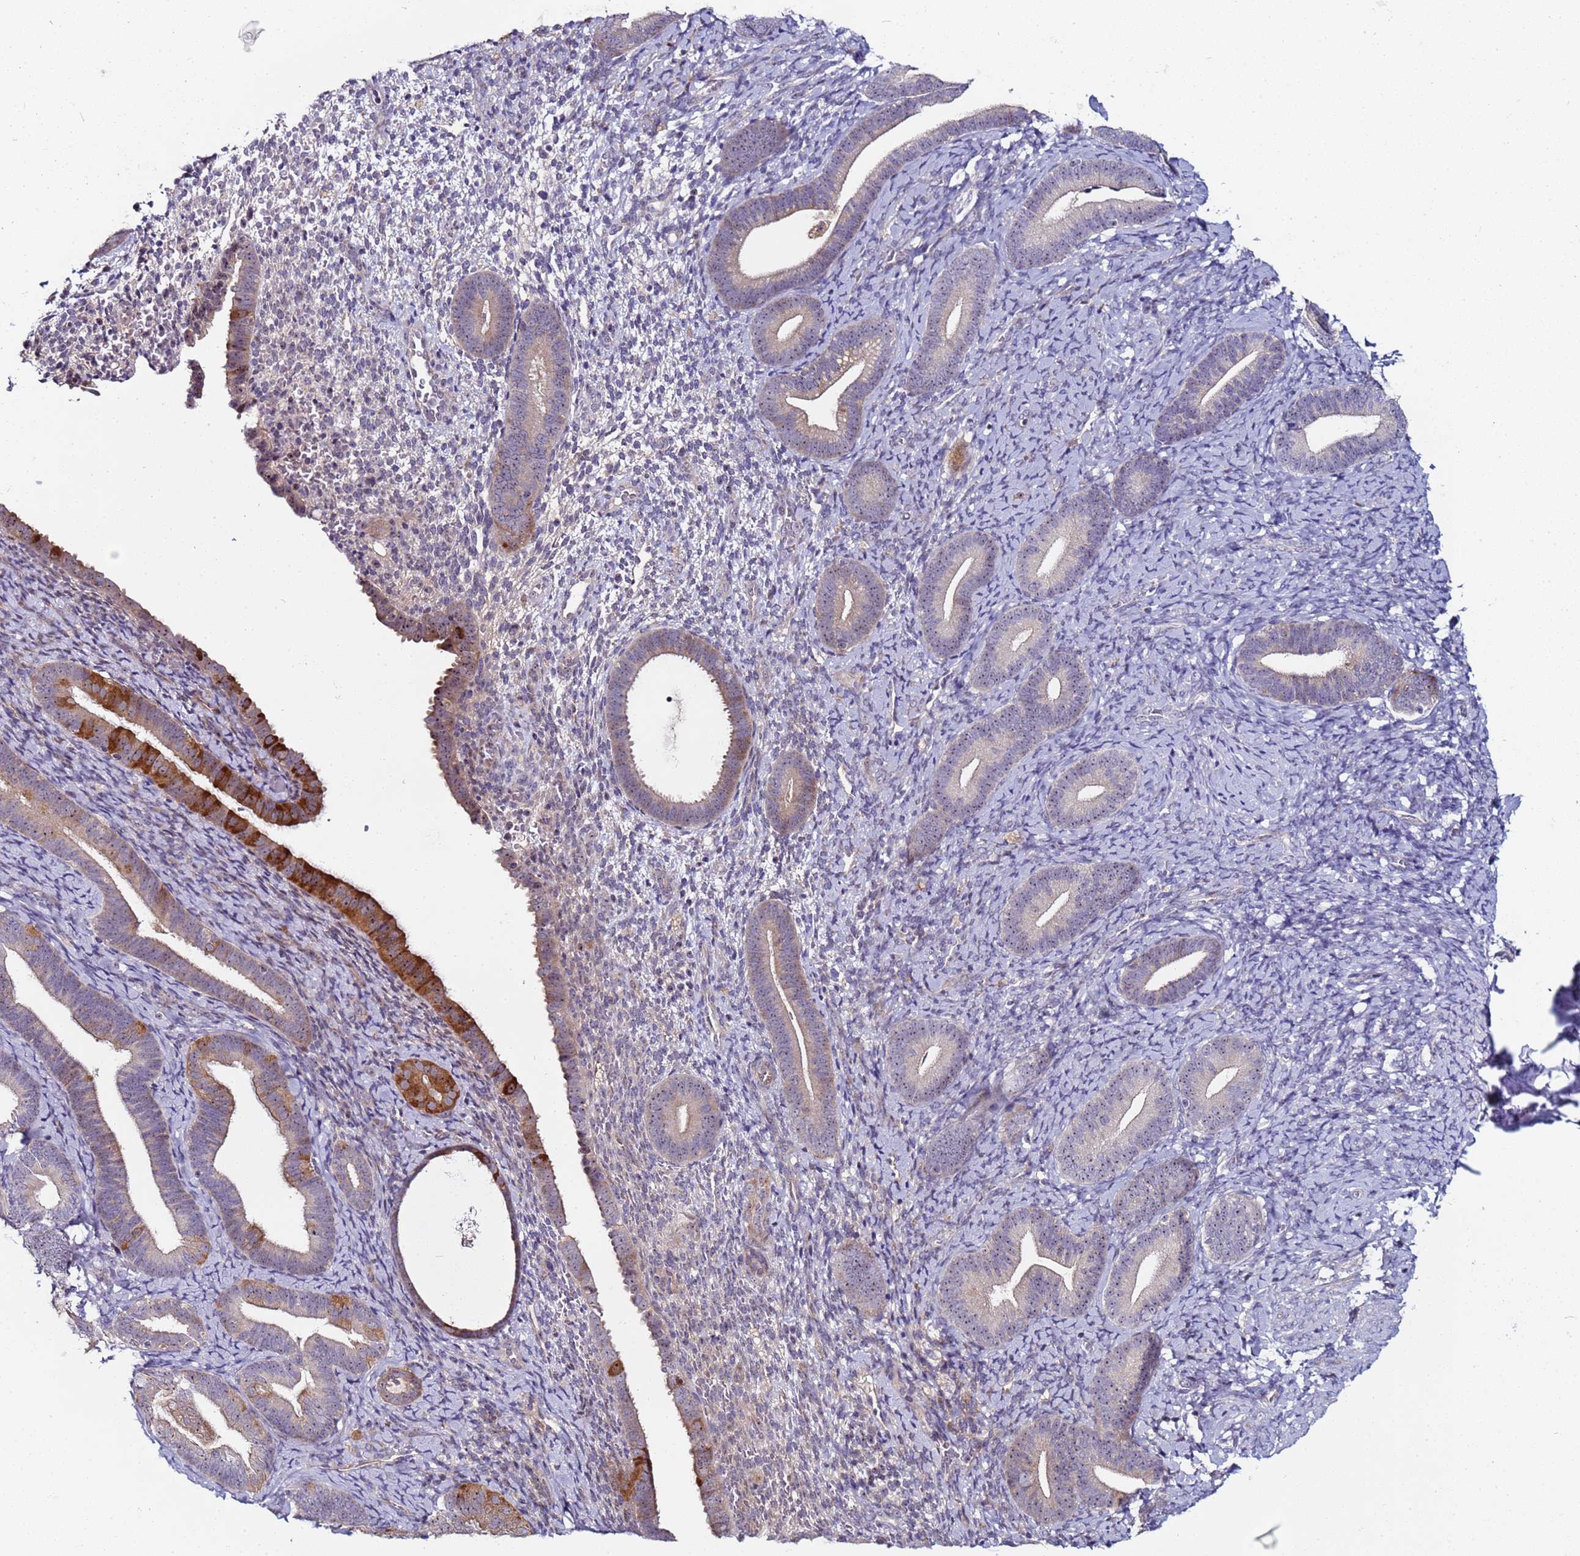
{"staining": {"intensity": "negative", "quantity": "none", "location": "none"}, "tissue": "endometrium", "cell_type": "Cells in endometrial stroma", "image_type": "normal", "snomed": [{"axis": "morphology", "description": "Normal tissue, NOS"}, {"axis": "topography", "description": "Endometrium"}], "caption": "IHC of unremarkable endometrium displays no positivity in cells in endometrial stroma.", "gene": "KRI1", "patient": {"sex": "female", "age": 65}}